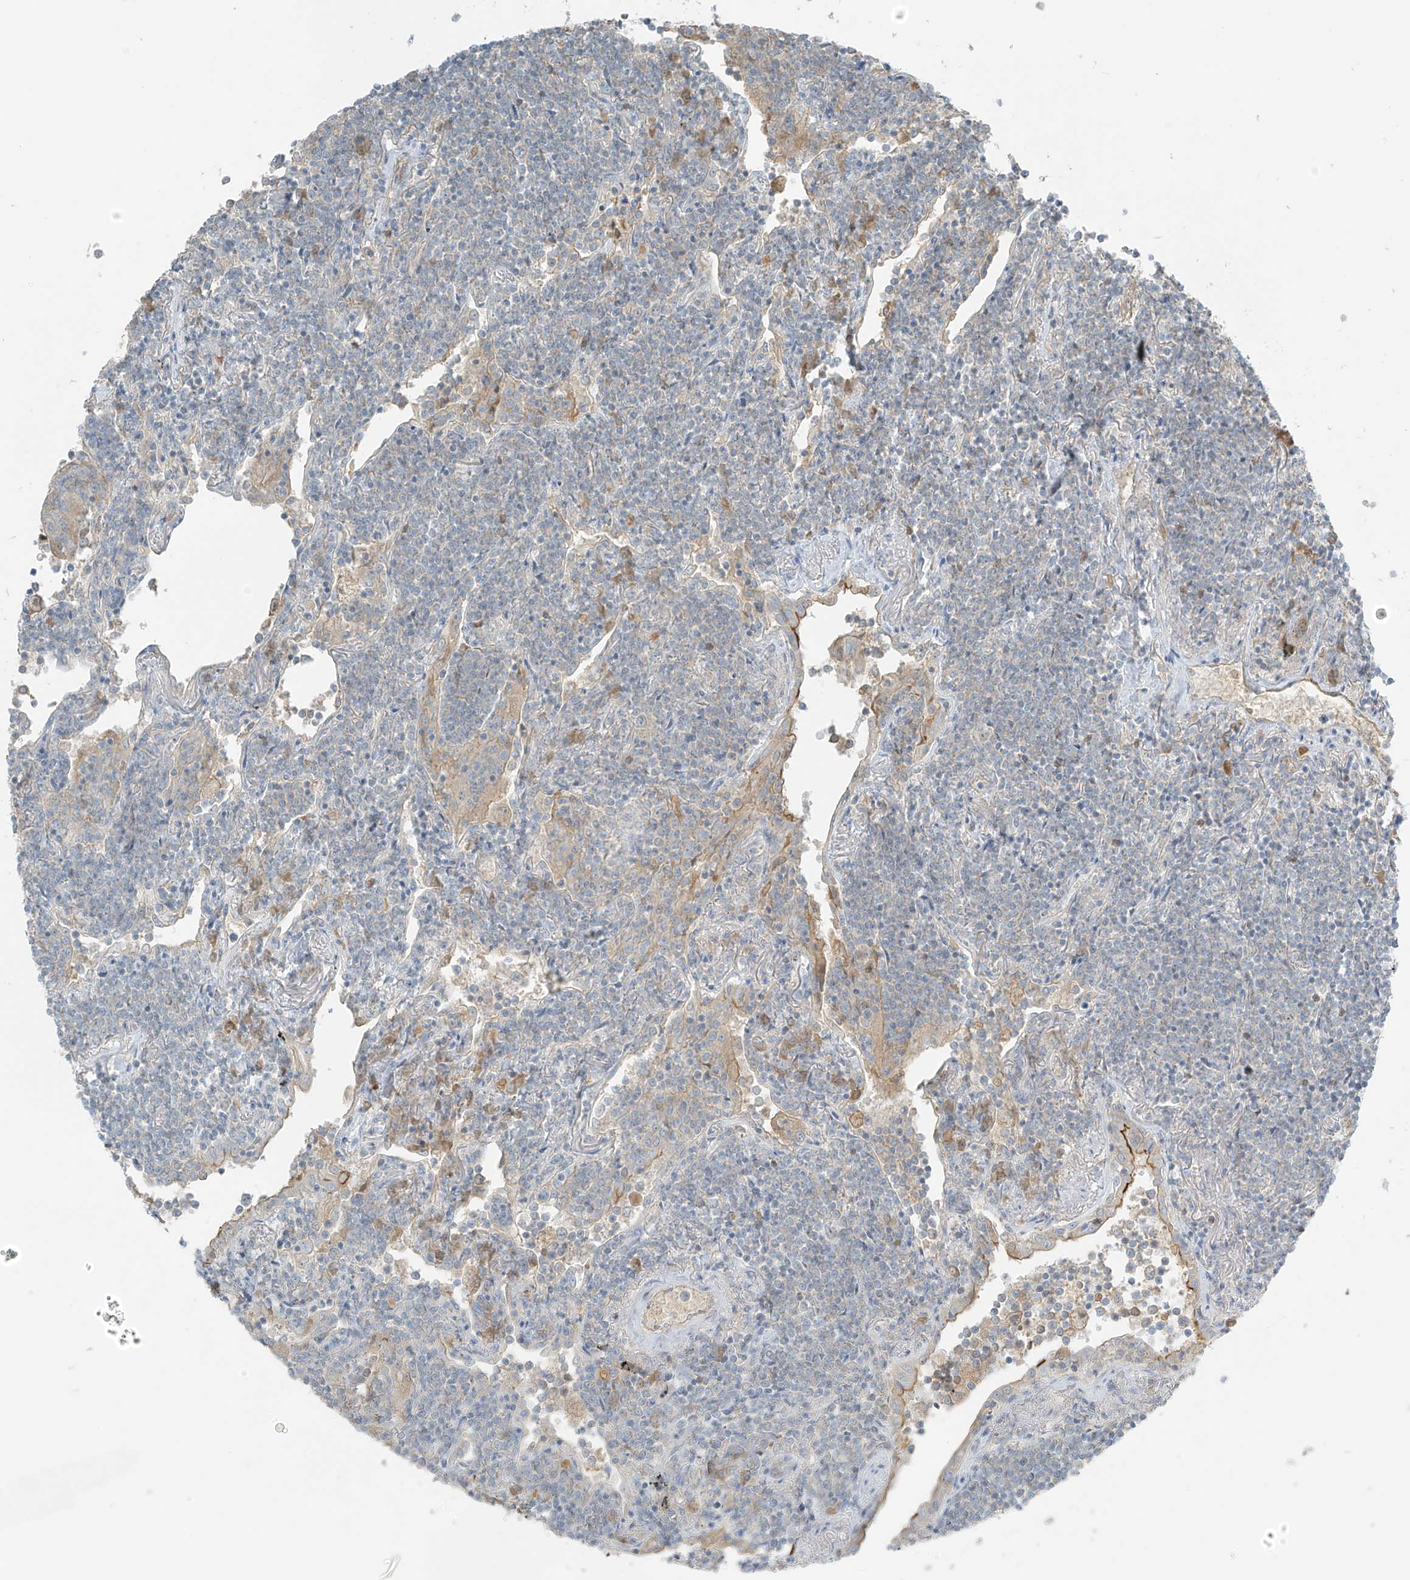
{"staining": {"intensity": "negative", "quantity": "none", "location": "none"}, "tissue": "lymphoma", "cell_type": "Tumor cells", "image_type": "cancer", "snomed": [{"axis": "morphology", "description": "Malignant lymphoma, non-Hodgkin's type, Low grade"}, {"axis": "topography", "description": "Lung"}], "caption": "This is a histopathology image of immunohistochemistry (IHC) staining of low-grade malignant lymphoma, non-Hodgkin's type, which shows no staining in tumor cells. (DAB IHC with hematoxylin counter stain).", "gene": "FAM131C", "patient": {"sex": "female", "age": 71}}